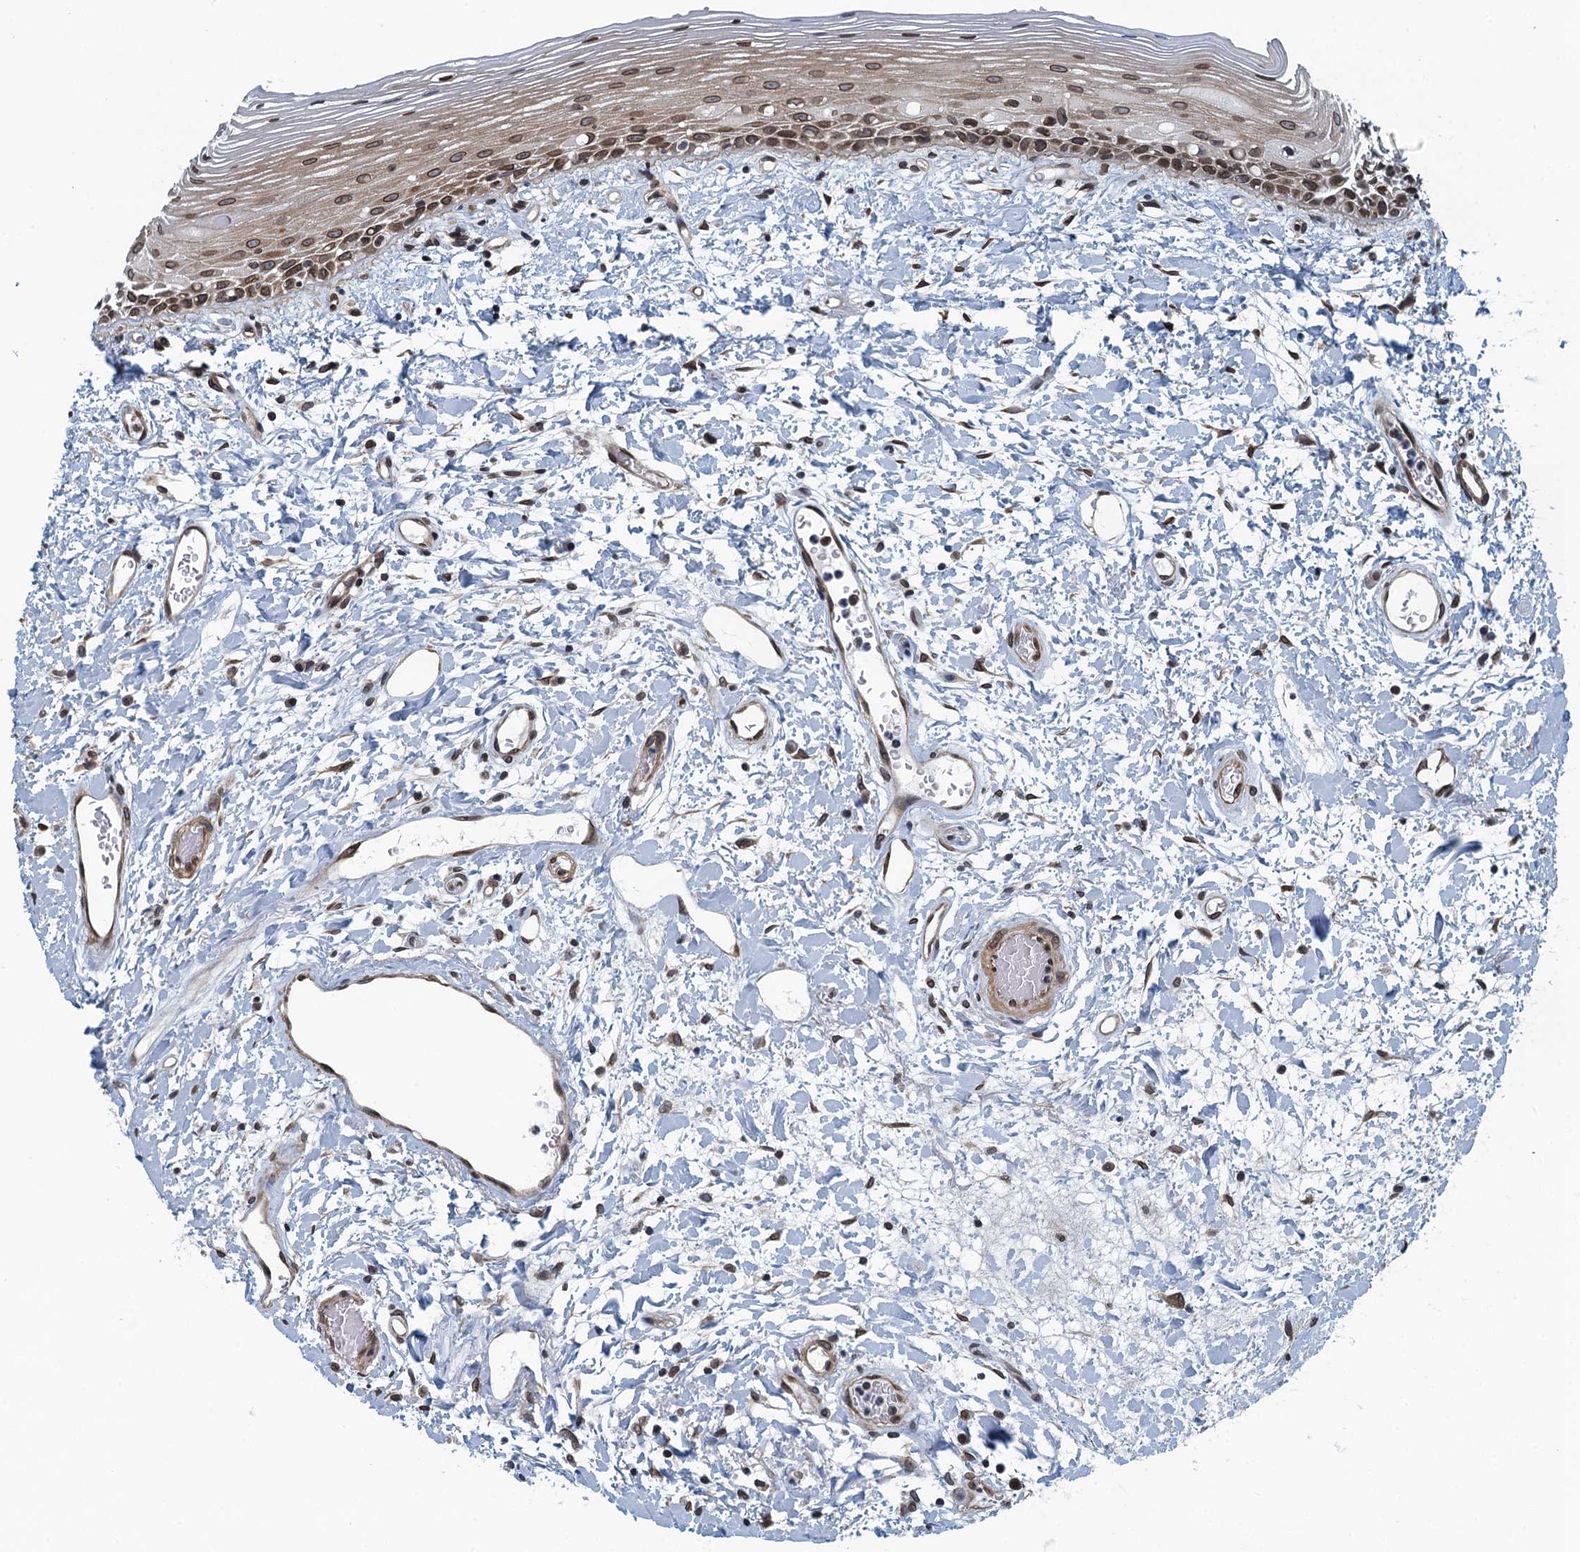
{"staining": {"intensity": "moderate", "quantity": "25%-75%", "location": "cytoplasmic/membranous,nuclear"}, "tissue": "oral mucosa", "cell_type": "Squamous epithelial cells", "image_type": "normal", "snomed": [{"axis": "morphology", "description": "Normal tissue, NOS"}, {"axis": "topography", "description": "Oral tissue"}], "caption": "Immunohistochemical staining of normal human oral mucosa exhibits 25%-75% levels of moderate cytoplasmic/membranous,nuclear protein positivity in approximately 25%-75% of squamous epithelial cells. Immunohistochemistry (ihc) stains the protein in brown and the nuclei are stained blue.", "gene": "CCDC34", "patient": {"sex": "female", "age": 76}}